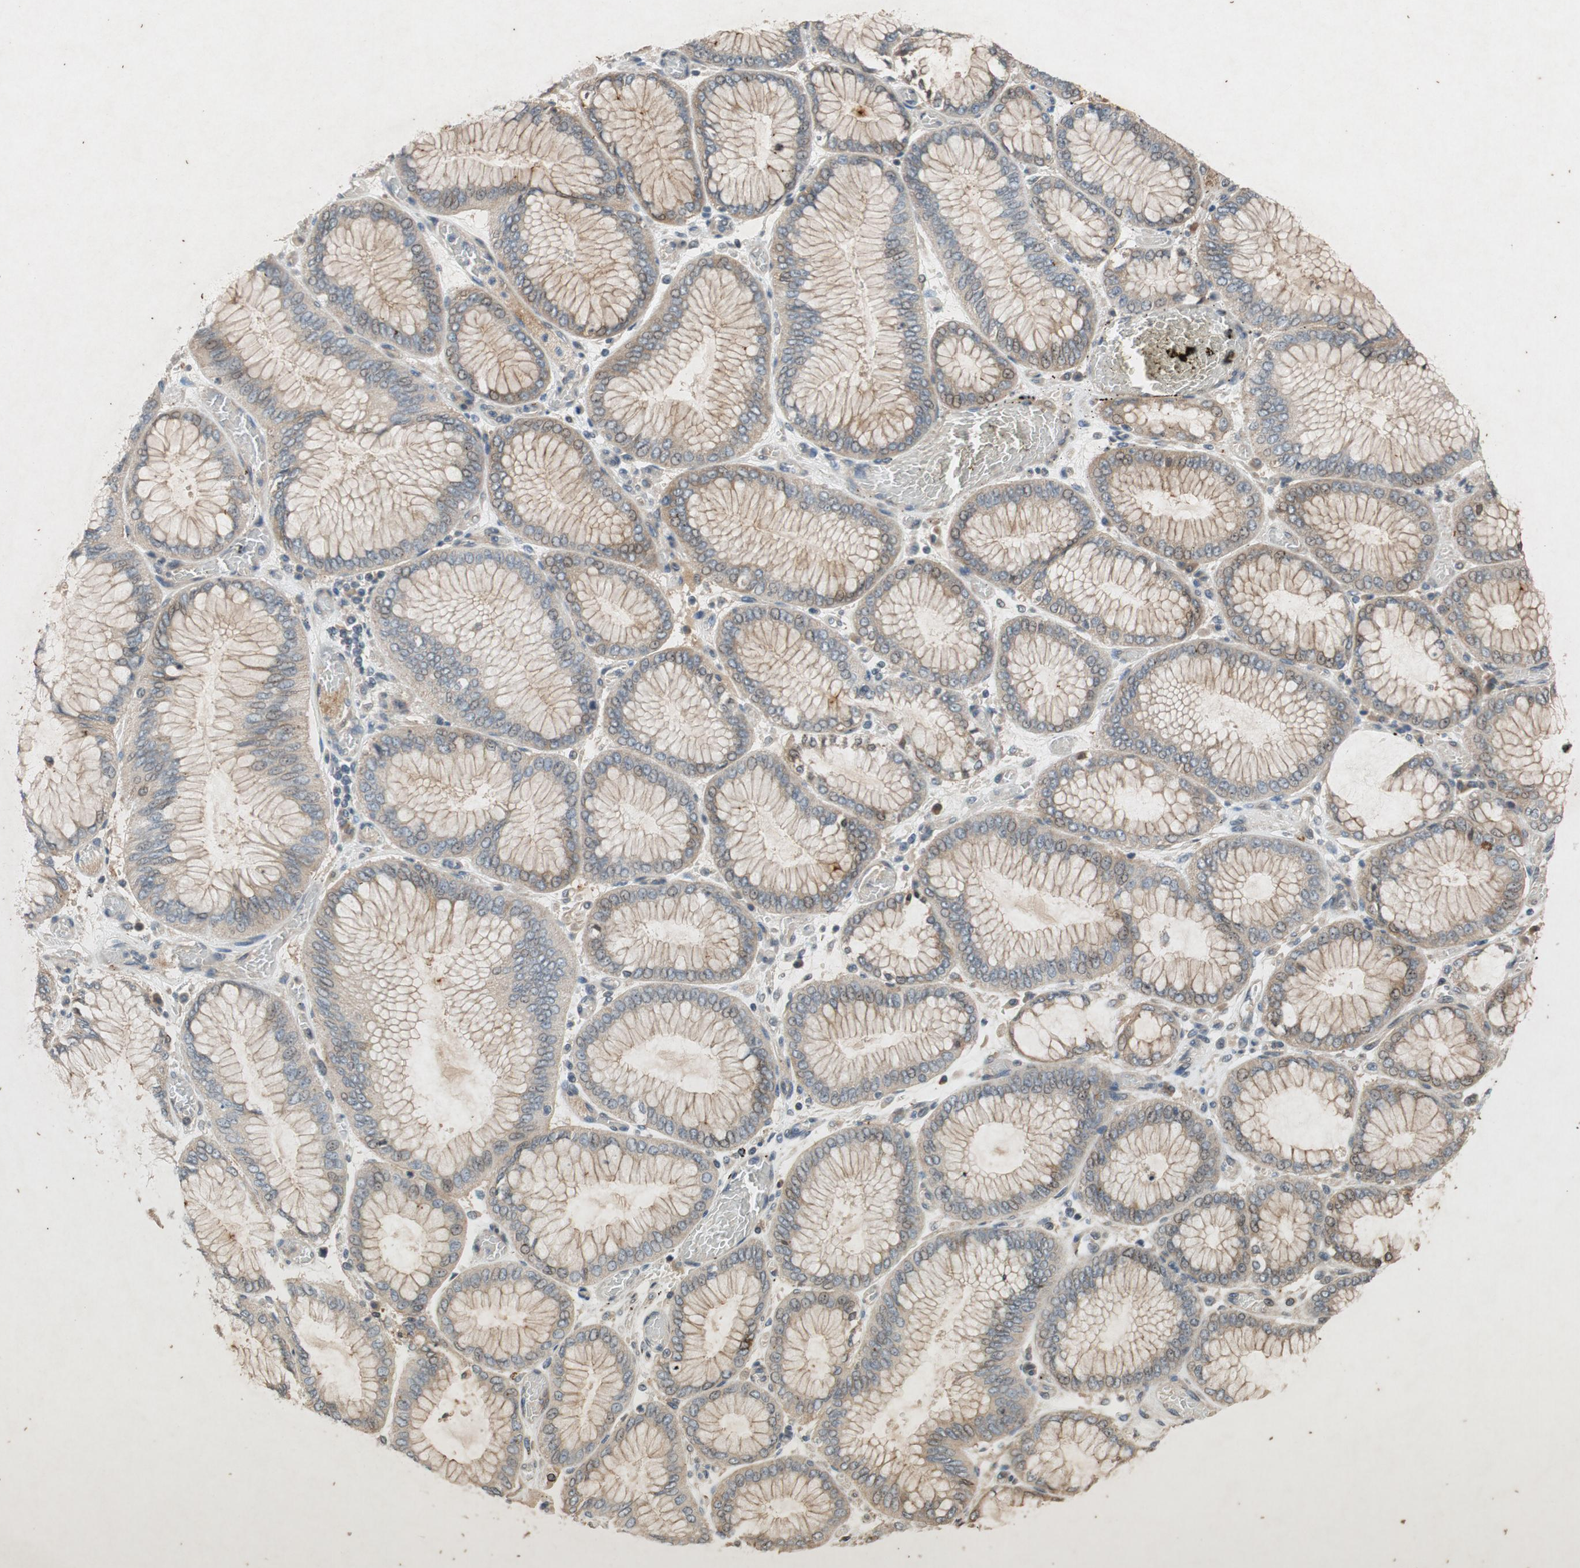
{"staining": {"intensity": "weak", "quantity": ">75%", "location": "cytoplasmic/membranous"}, "tissue": "stomach cancer", "cell_type": "Tumor cells", "image_type": "cancer", "snomed": [{"axis": "morphology", "description": "Normal tissue, NOS"}, {"axis": "morphology", "description": "Adenocarcinoma, NOS"}, {"axis": "topography", "description": "Stomach, upper"}, {"axis": "topography", "description": "Stomach"}], "caption": "Weak cytoplasmic/membranous positivity for a protein is present in about >75% of tumor cells of stomach cancer using IHC.", "gene": "ATP2C1", "patient": {"sex": "male", "age": 76}}